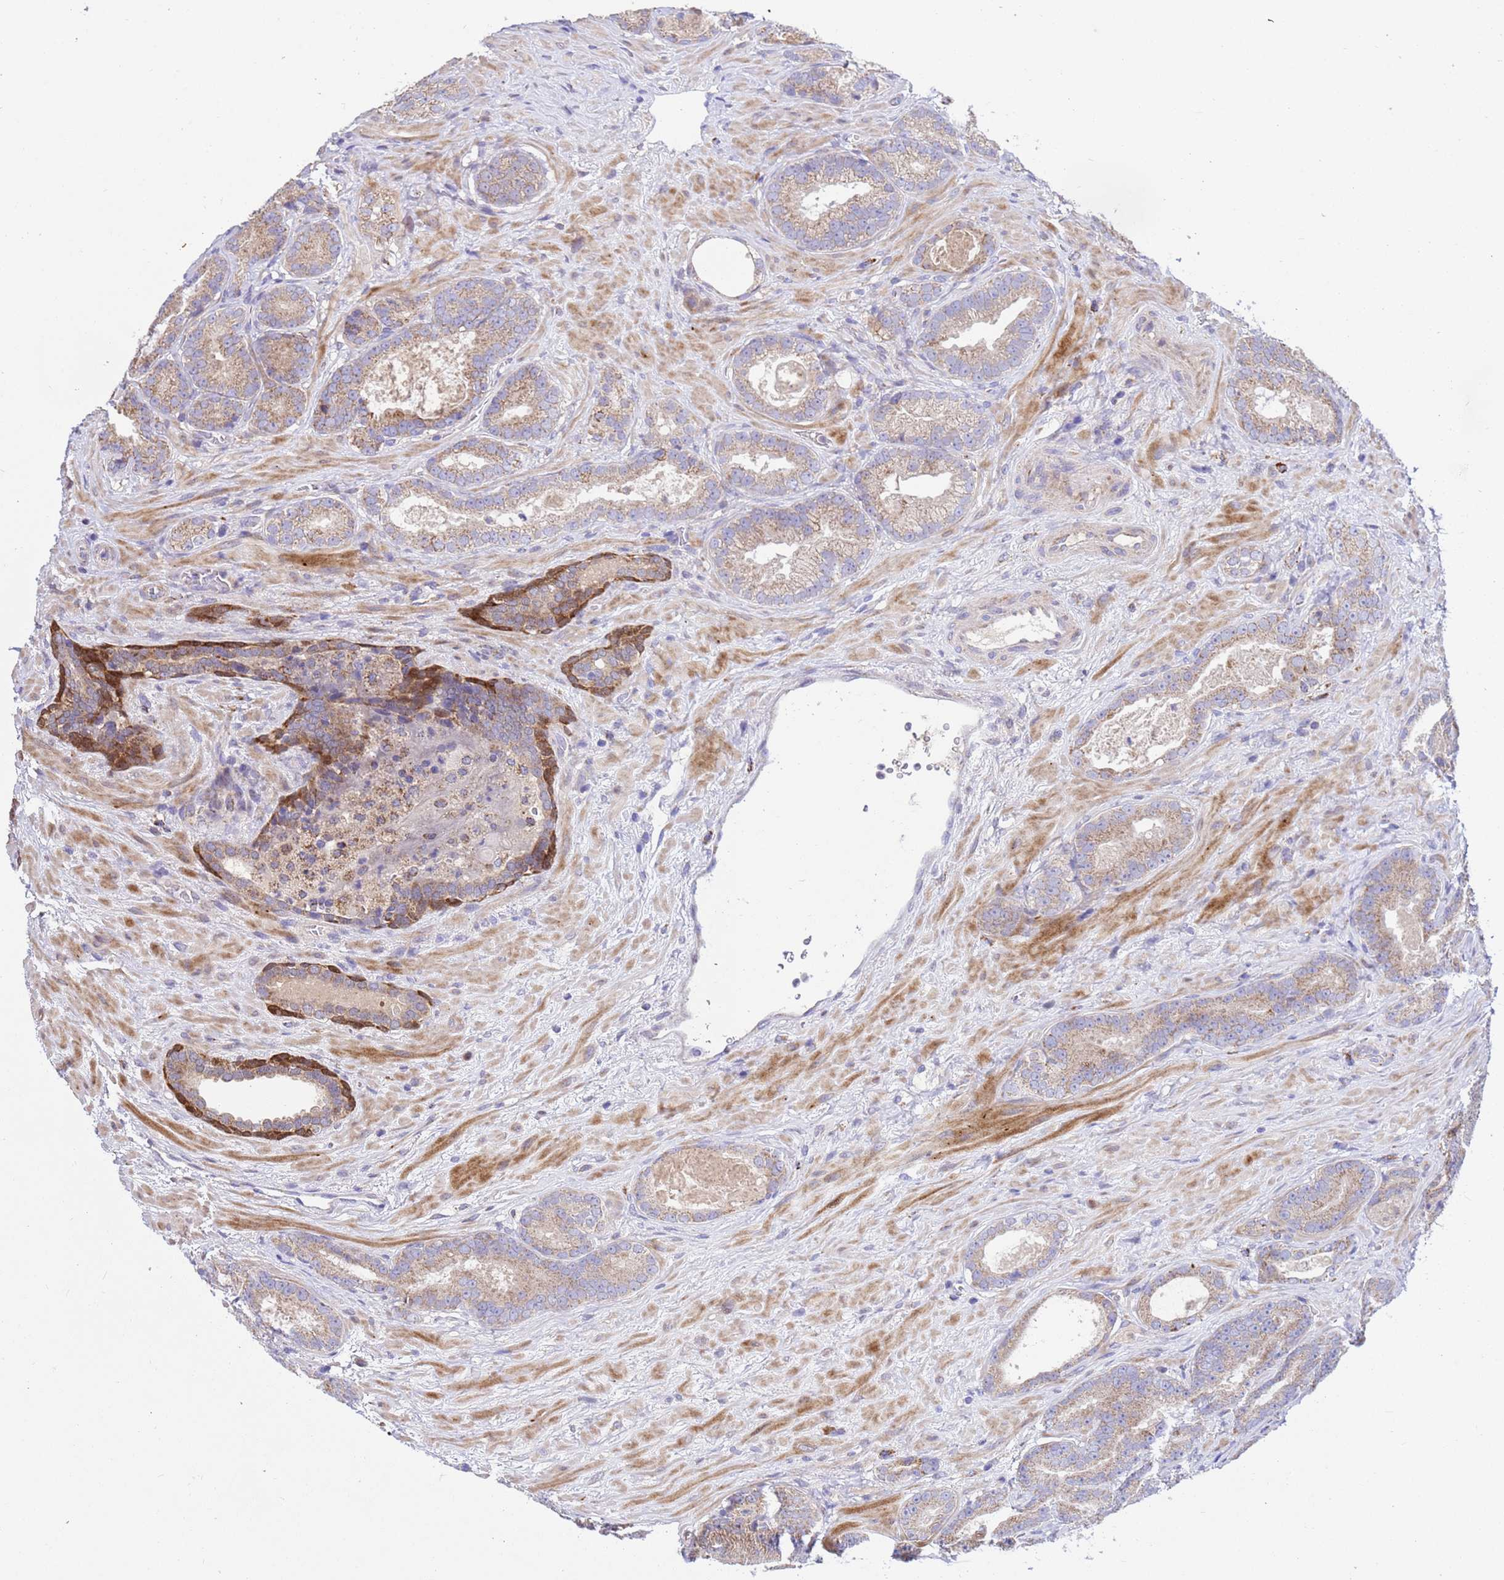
{"staining": {"intensity": "weak", "quantity": ">75%", "location": "cytoplasmic/membranous"}, "tissue": "prostate cancer", "cell_type": "Tumor cells", "image_type": "cancer", "snomed": [{"axis": "morphology", "description": "Adenocarcinoma, High grade"}, {"axis": "topography", "description": "Prostate"}], "caption": "Immunohistochemical staining of human high-grade adenocarcinoma (prostate) shows low levels of weak cytoplasmic/membranous positivity in approximately >75% of tumor cells.", "gene": "TUBGCP3", "patient": {"sex": "male", "age": 66}}